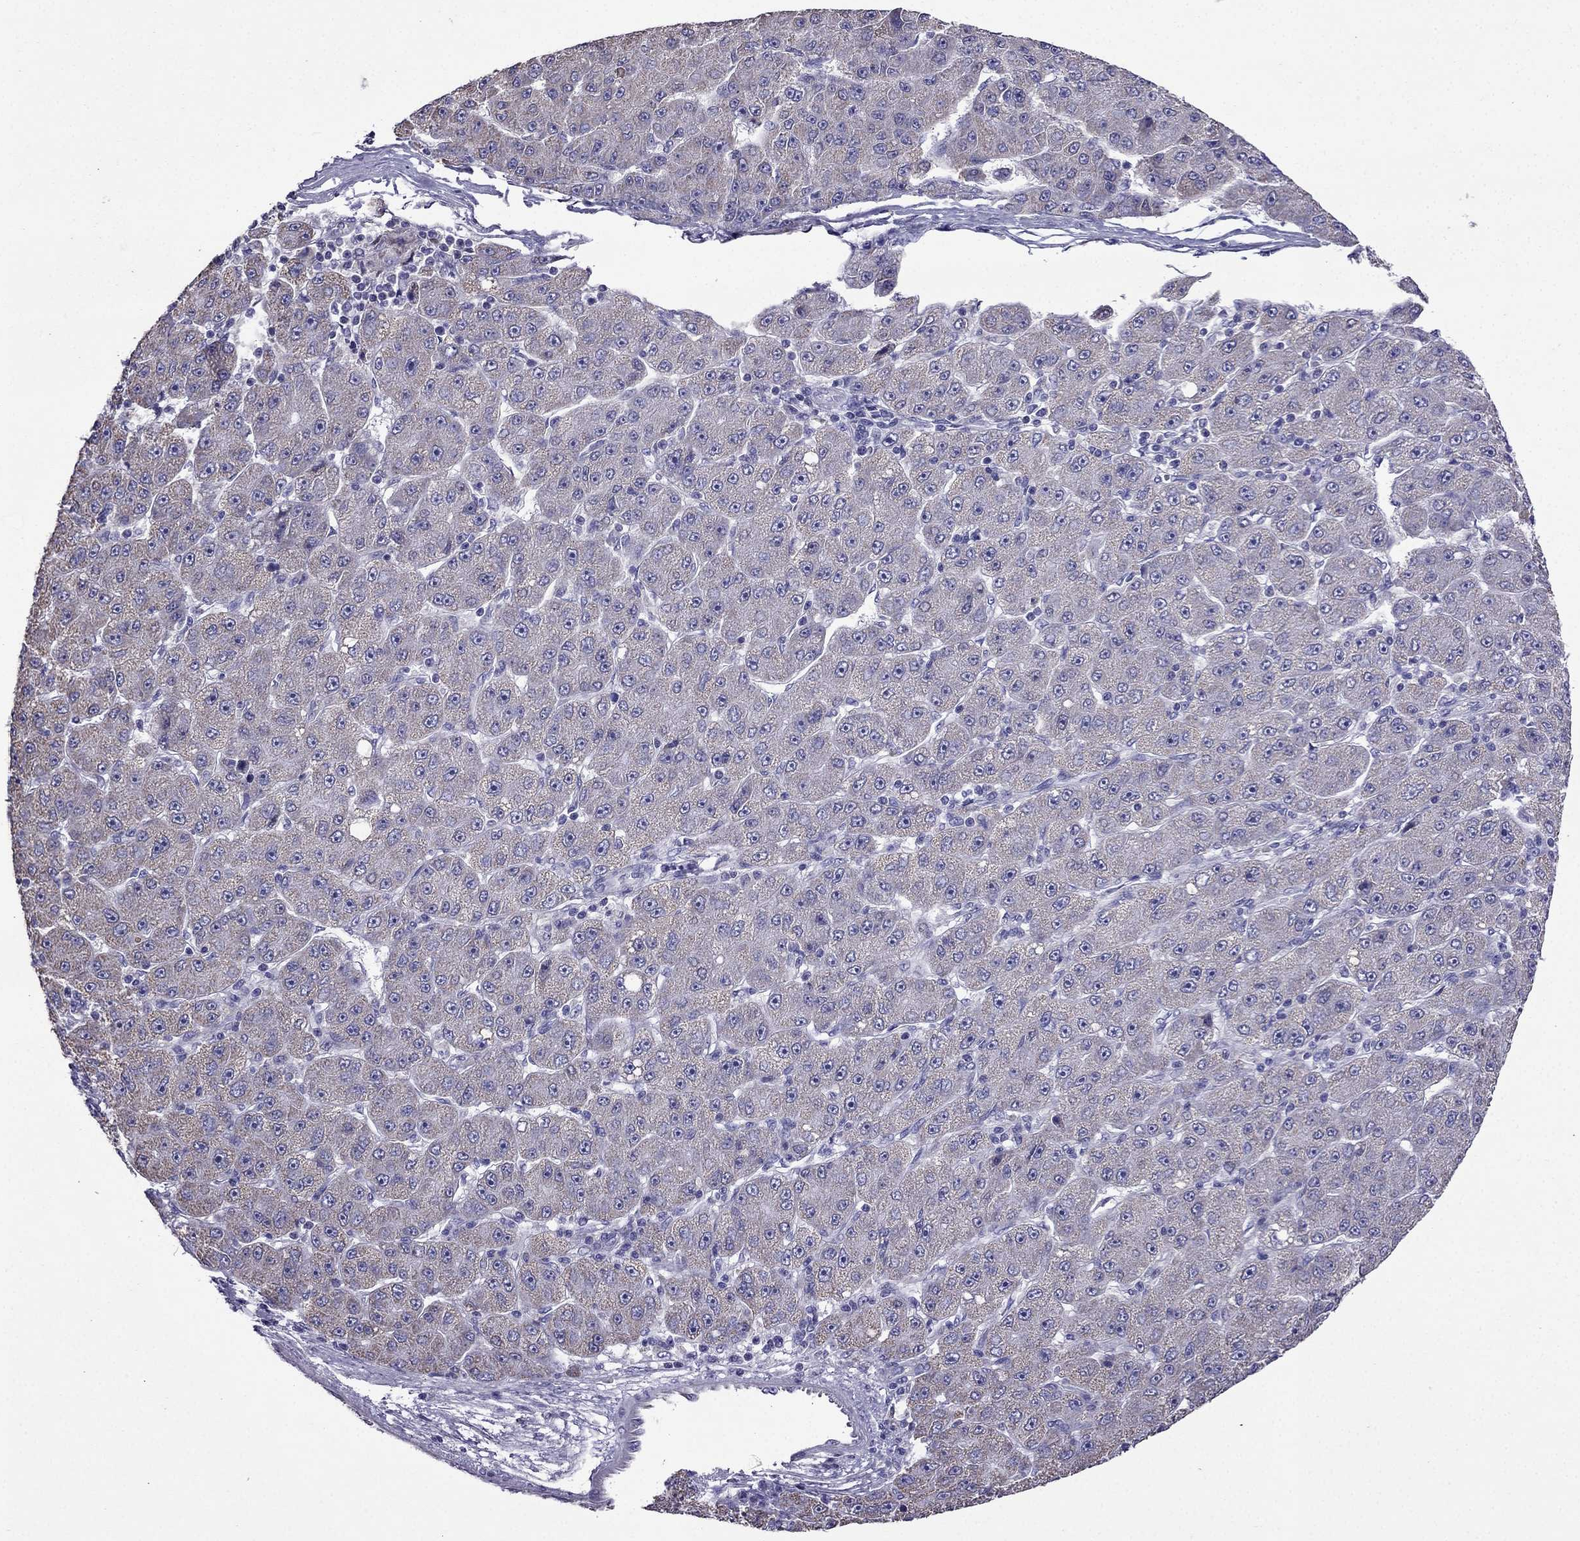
{"staining": {"intensity": "weak", "quantity": "25%-75%", "location": "cytoplasmic/membranous"}, "tissue": "liver cancer", "cell_type": "Tumor cells", "image_type": "cancer", "snomed": [{"axis": "morphology", "description": "Carcinoma, Hepatocellular, NOS"}, {"axis": "topography", "description": "Liver"}], "caption": "Weak cytoplasmic/membranous protein staining is identified in about 25%-75% of tumor cells in liver cancer.", "gene": "DSC1", "patient": {"sex": "male", "age": 67}}